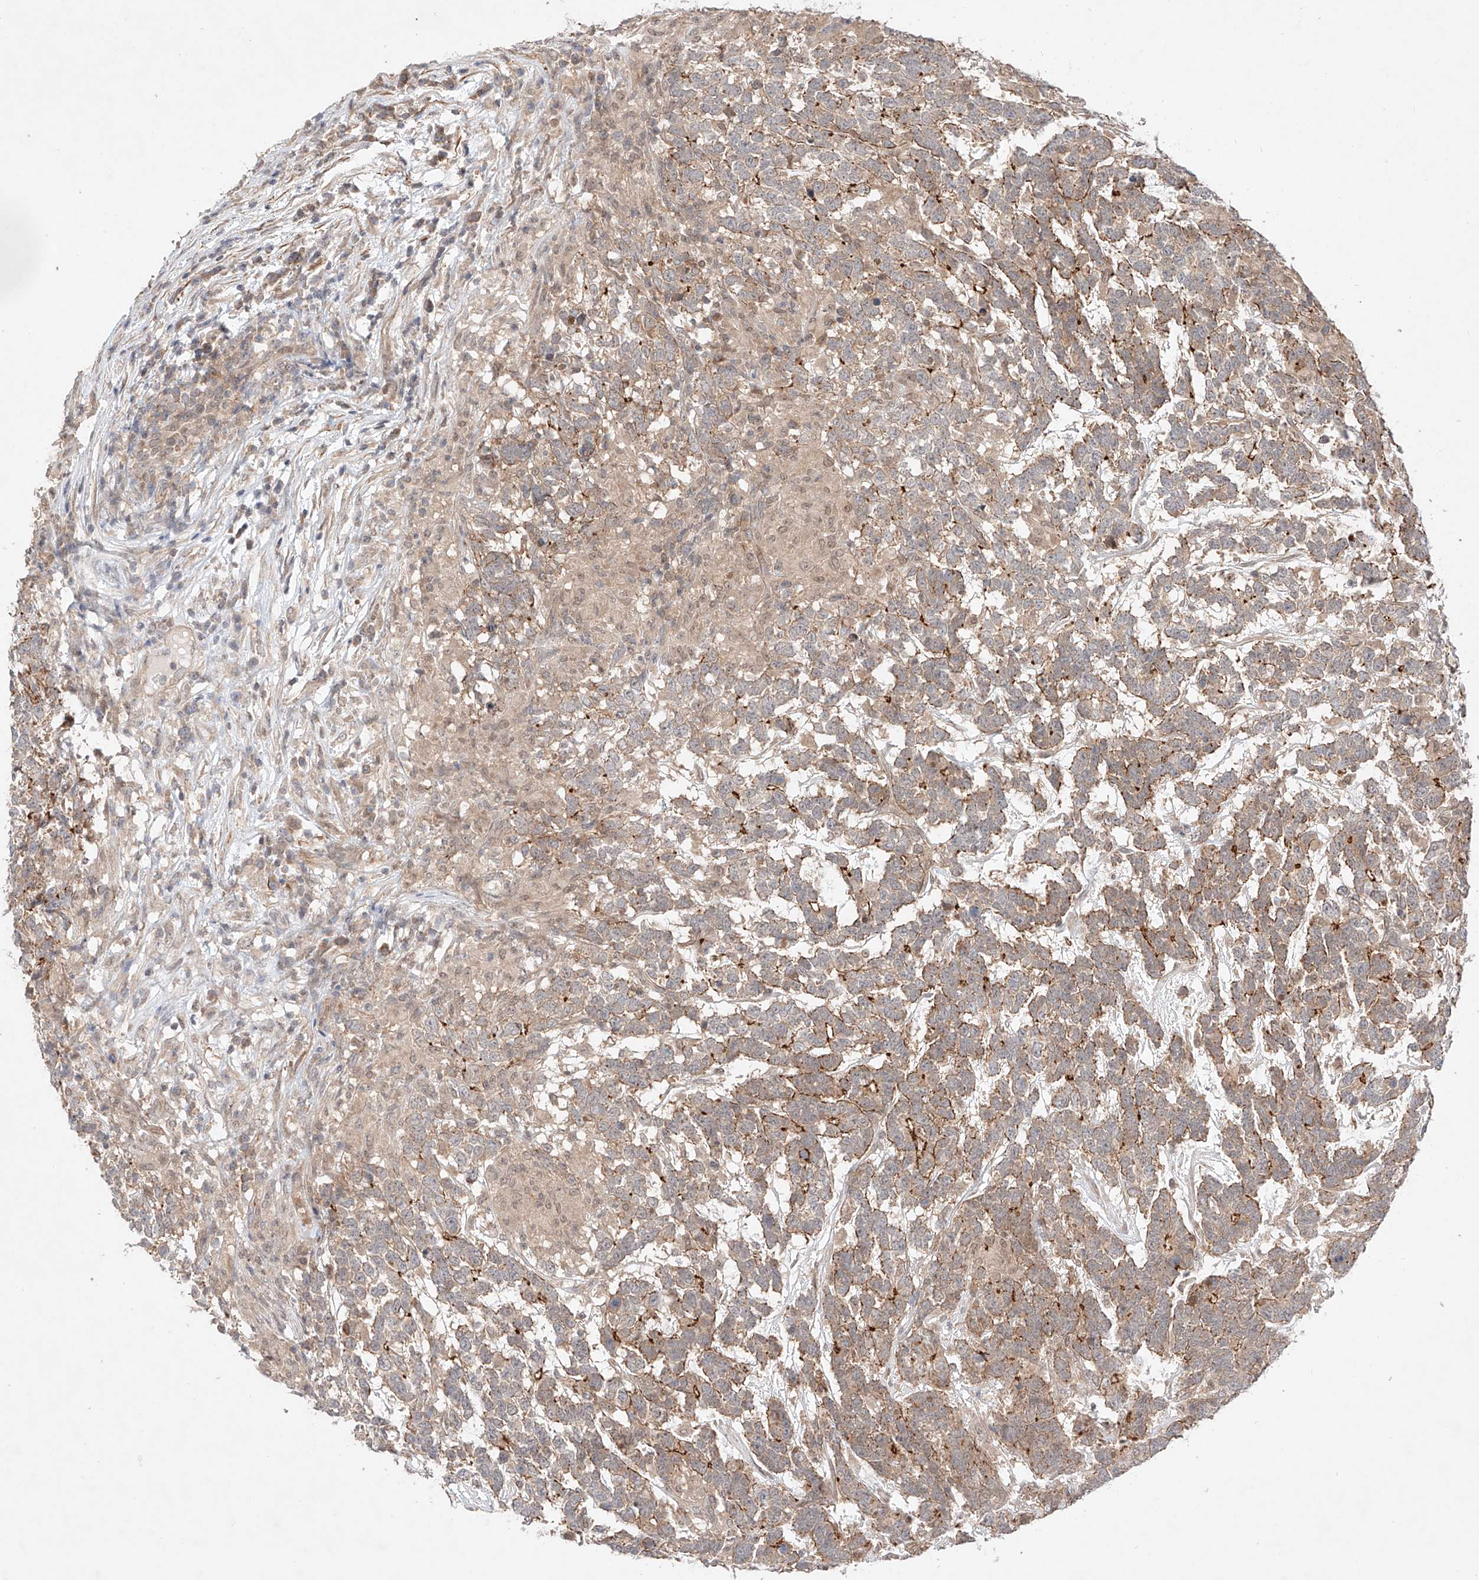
{"staining": {"intensity": "strong", "quantity": "<25%", "location": "cytoplasmic/membranous"}, "tissue": "testis cancer", "cell_type": "Tumor cells", "image_type": "cancer", "snomed": [{"axis": "morphology", "description": "Carcinoma, Embryonal, NOS"}, {"axis": "topography", "description": "Testis"}], "caption": "Immunohistochemistry (IHC) staining of testis cancer (embryonal carcinoma), which displays medium levels of strong cytoplasmic/membranous staining in approximately <25% of tumor cells indicating strong cytoplasmic/membranous protein staining. The staining was performed using DAB (3,3'-diaminobenzidine) (brown) for protein detection and nuclei were counterstained in hematoxylin (blue).", "gene": "TSR2", "patient": {"sex": "male", "age": 26}}